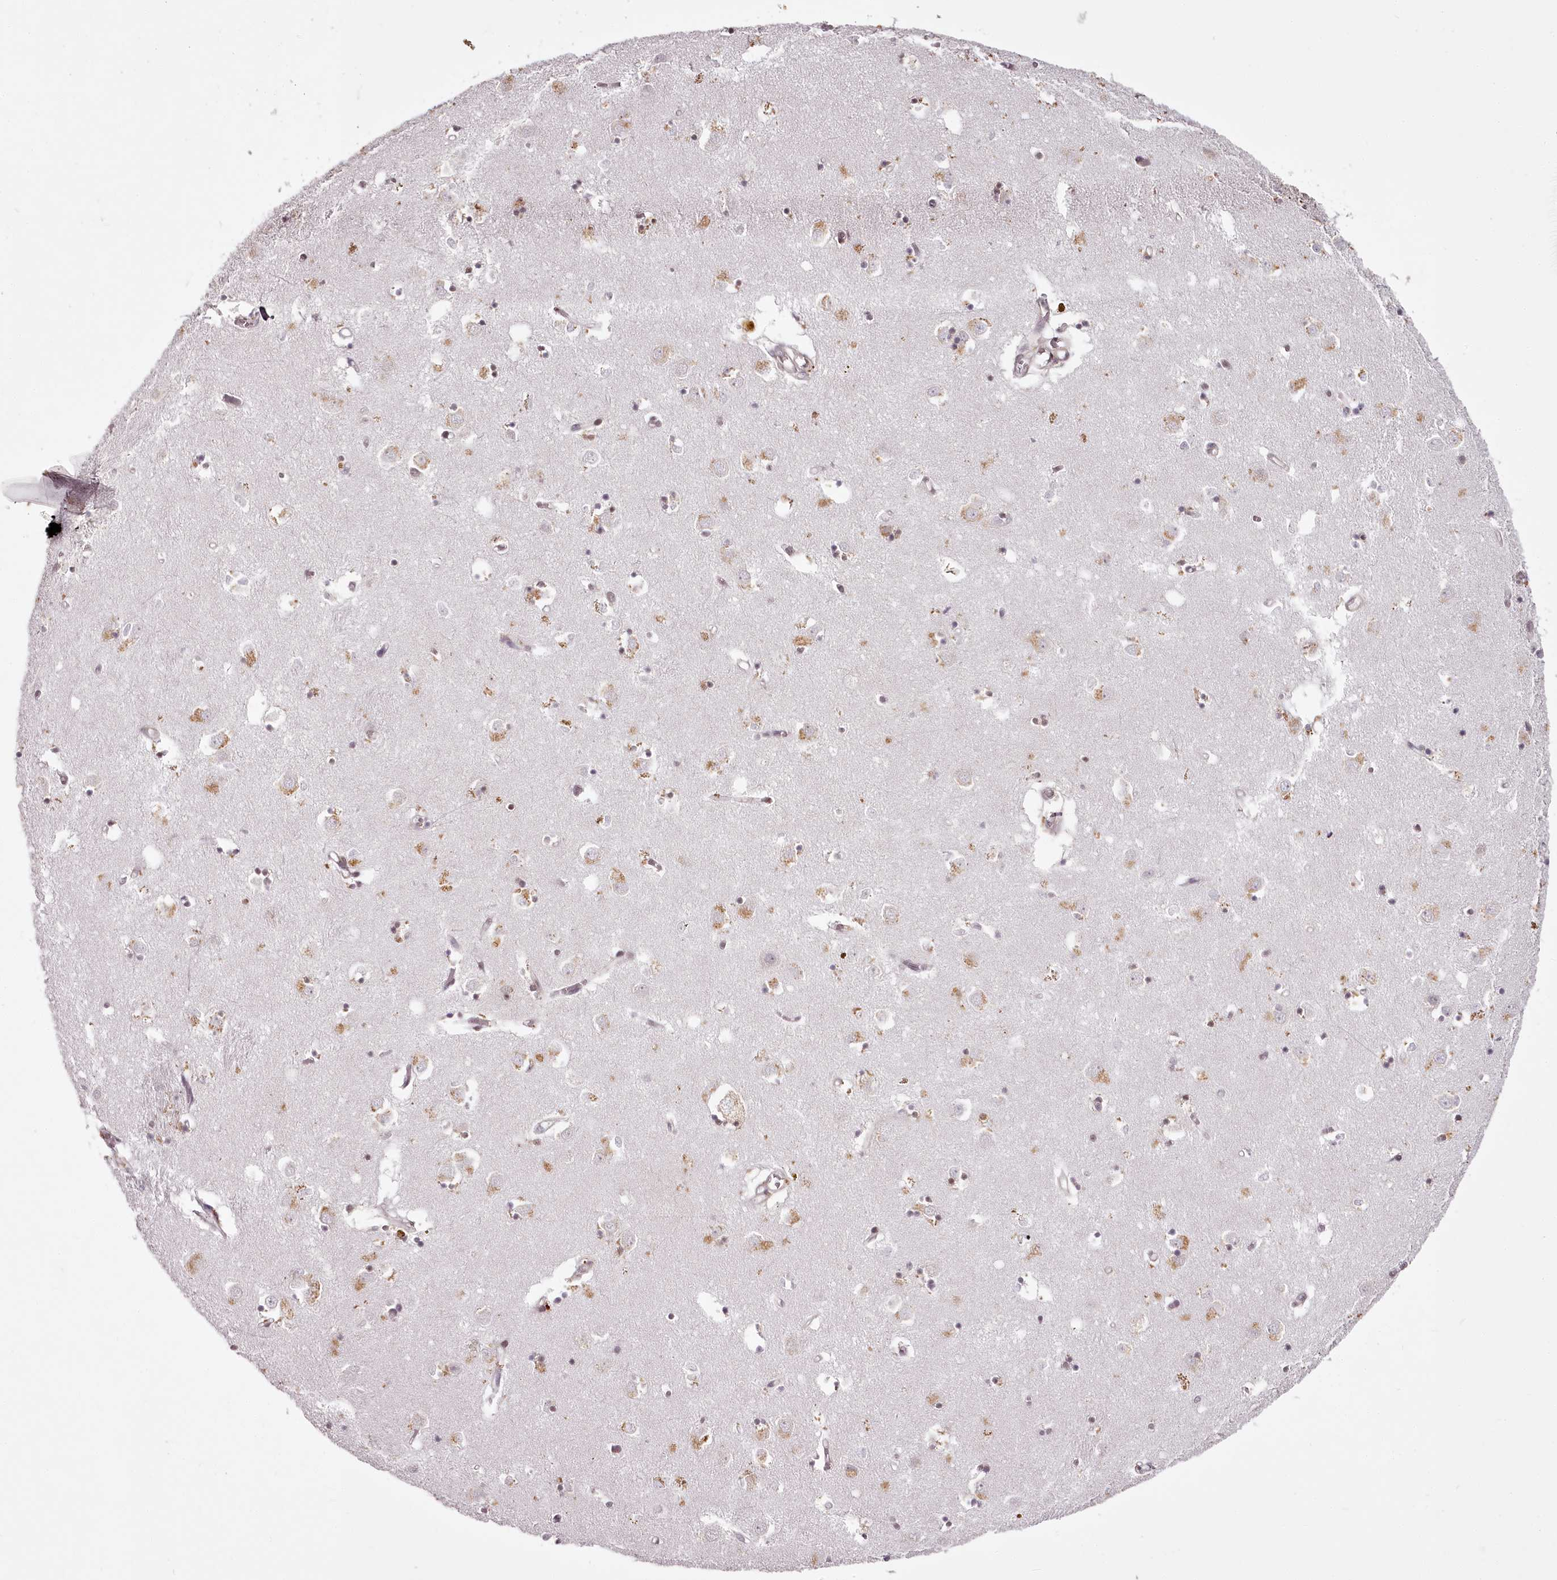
{"staining": {"intensity": "moderate", "quantity": "<25%", "location": "cytoplasmic/membranous"}, "tissue": "caudate", "cell_type": "Glial cells", "image_type": "normal", "snomed": [{"axis": "morphology", "description": "Normal tissue, NOS"}, {"axis": "topography", "description": "Lateral ventricle wall"}], "caption": "Brown immunohistochemical staining in unremarkable caudate shows moderate cytoplasmic/membranous expression in about <25% of glial cells. (DAB (3,3'-diaminobenzidine) = brown stain, brightfield microscopy at high magnification).", "gene": "CHCHD2", "patient": {"sex": "male", "age": 70}}